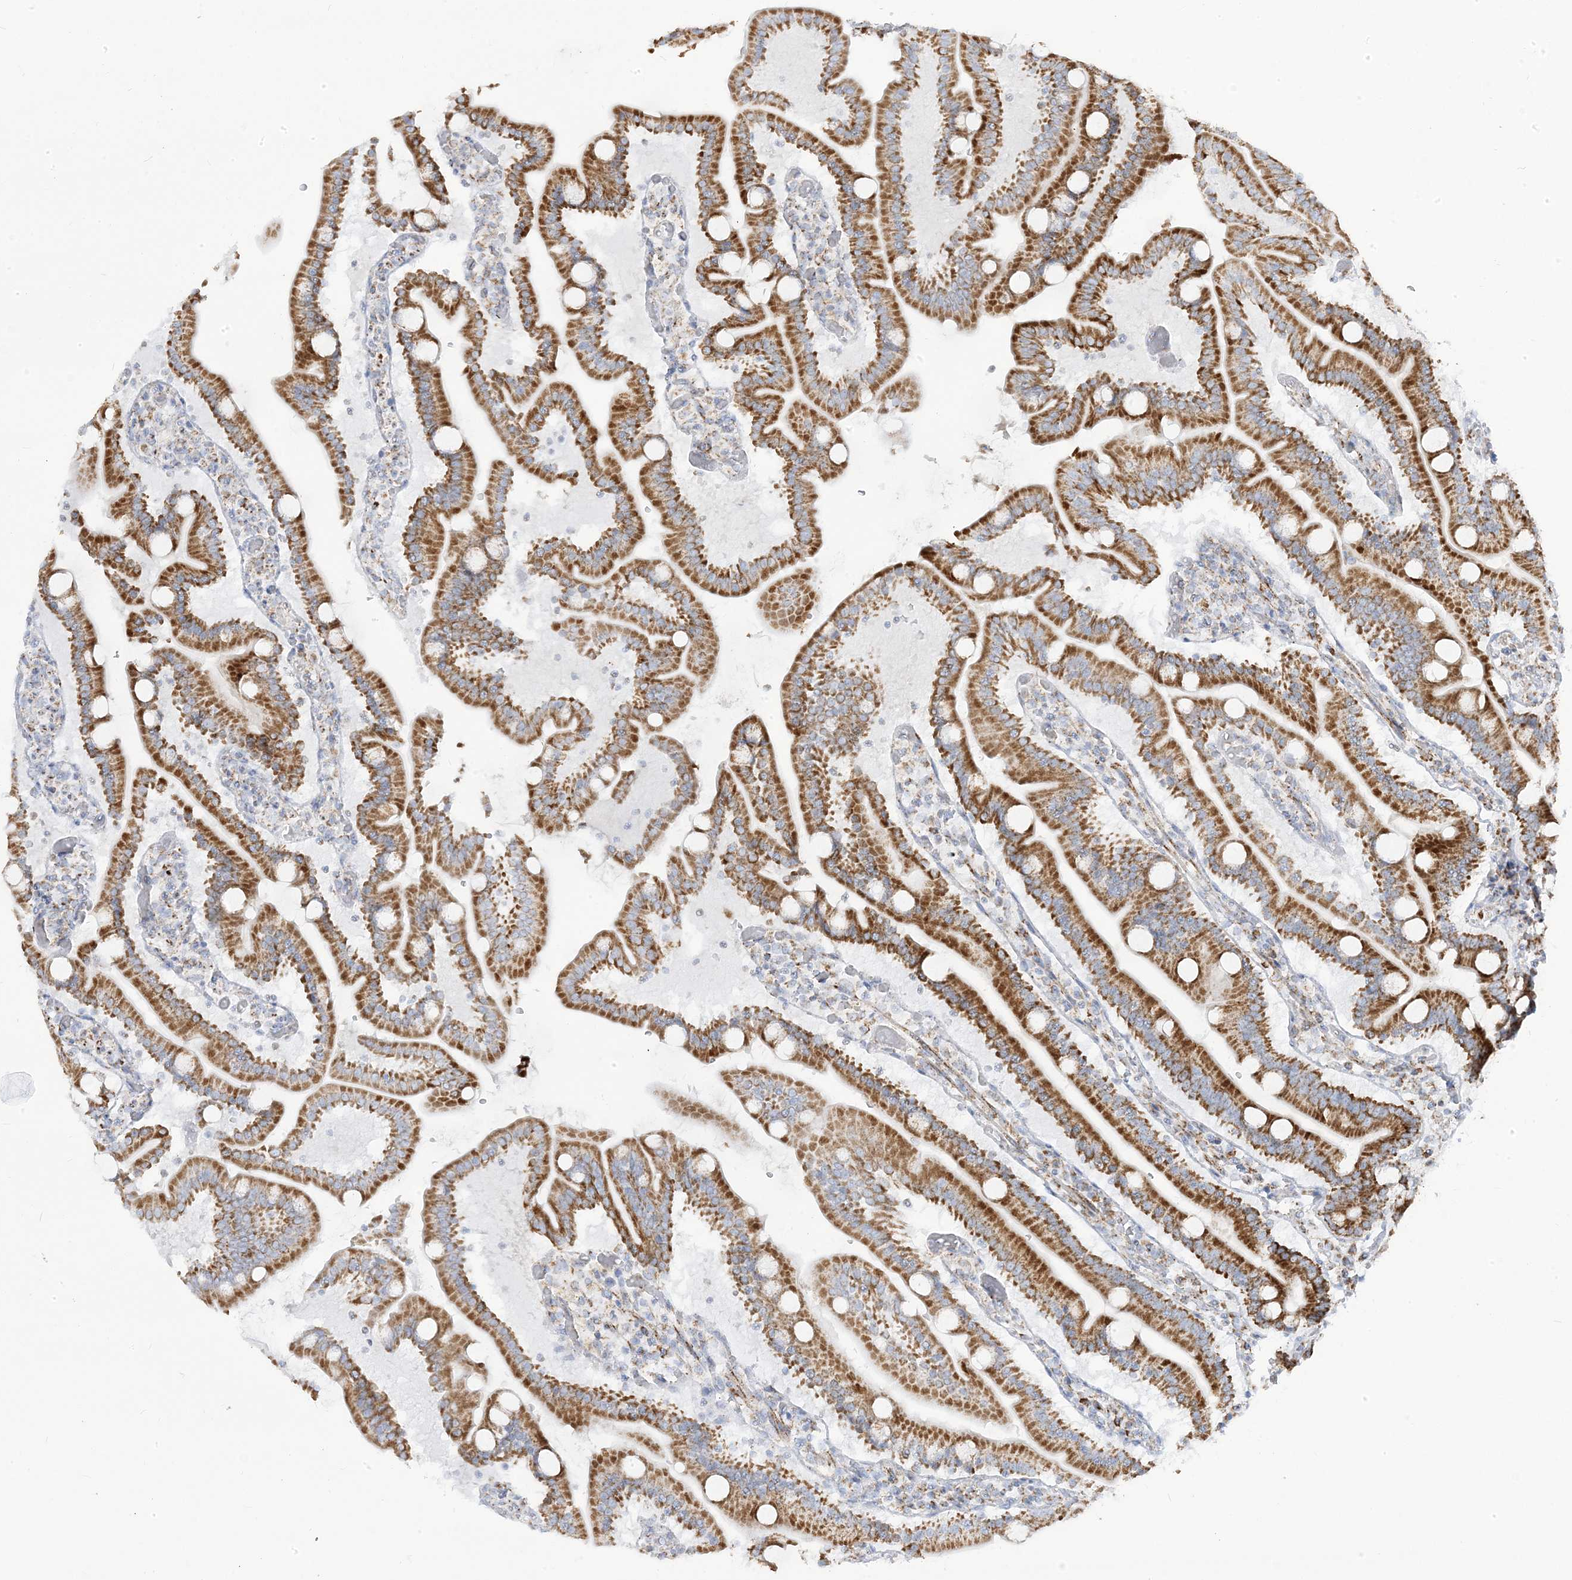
{"staining": {"intensity": "moderate", "quantity": ">75%", "location": "cytoplasmic/membranous"}, "tissue": "duodenum", "cell_type": "Glandular cells", "image_type": "normal", "snomed": [{"axis": "morphology", "description": "Normal tissue, NOS"}, {"axis": "topography", "description": "Duodenum"}], "caption": "Glandular cells reveal medium levels of moderate cytoplasmic/membranous staining in about >75% of cells in benign human duodenum. (DAB = brown stain, brightfield microscopy at high magnification).", "gene": "PCCB", "patient": {"sex": "male", "age": 55}}